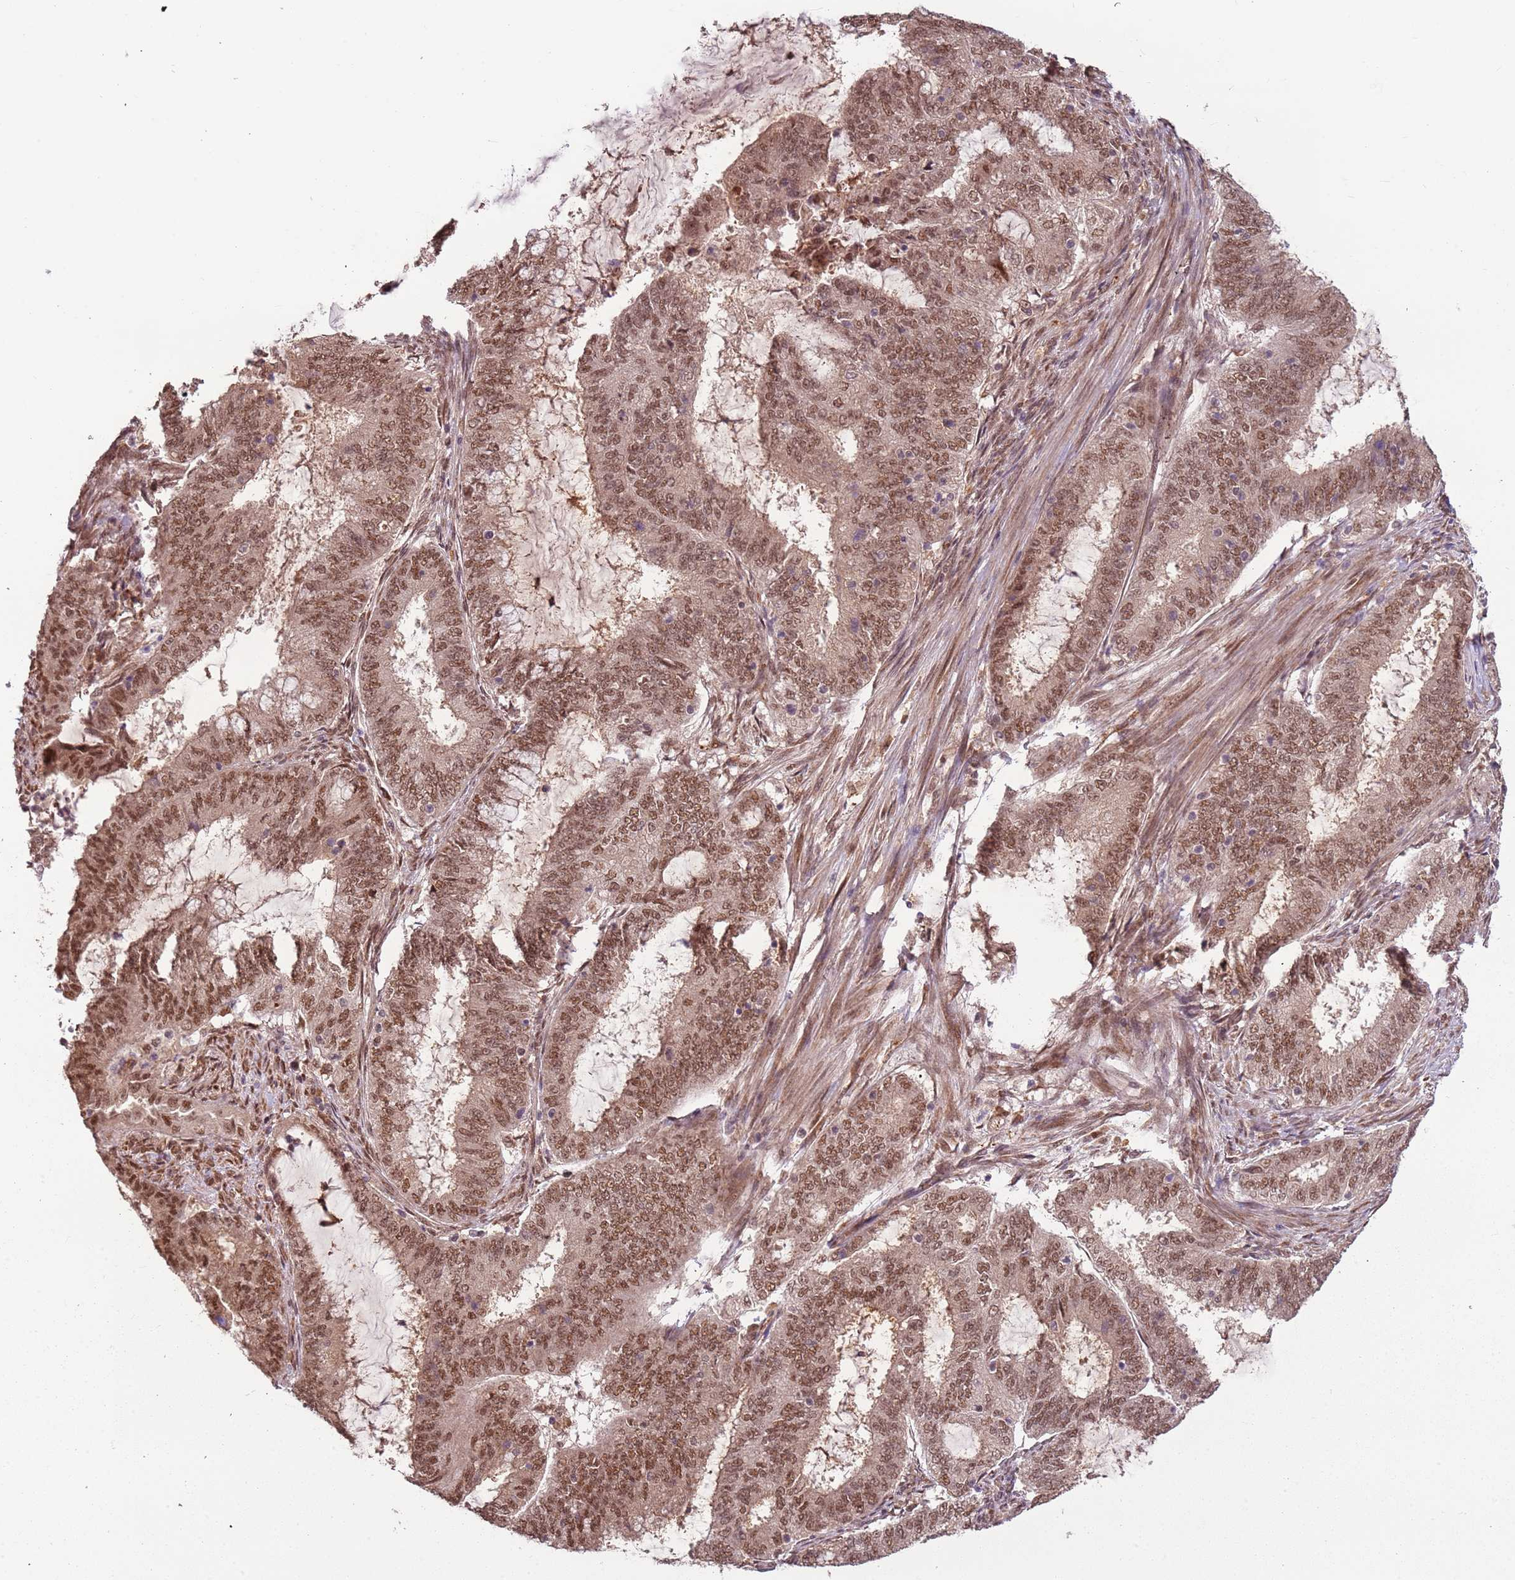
{"staining": {"intensity": "moderate", "quantity": ">75%", "location": "nuclear"}, "tissue": "endometrial cancer", "cell_type": "Tumor cells", "image_type": "cancer", "snomed": [{"axis": "morphology", "description": "Adenocarcinoma, NOS"}, {"axis": "topography", "description": "Endometrium"}], "caption": "This is an image of immunohistochemistry (IHC) staining of endometrial cancer (adenocarcinoma), which shows moderate expression in the nuclear of tumor cells.", "gene": "POLR3H", "patient": {"sex": "female", "age": 51}}